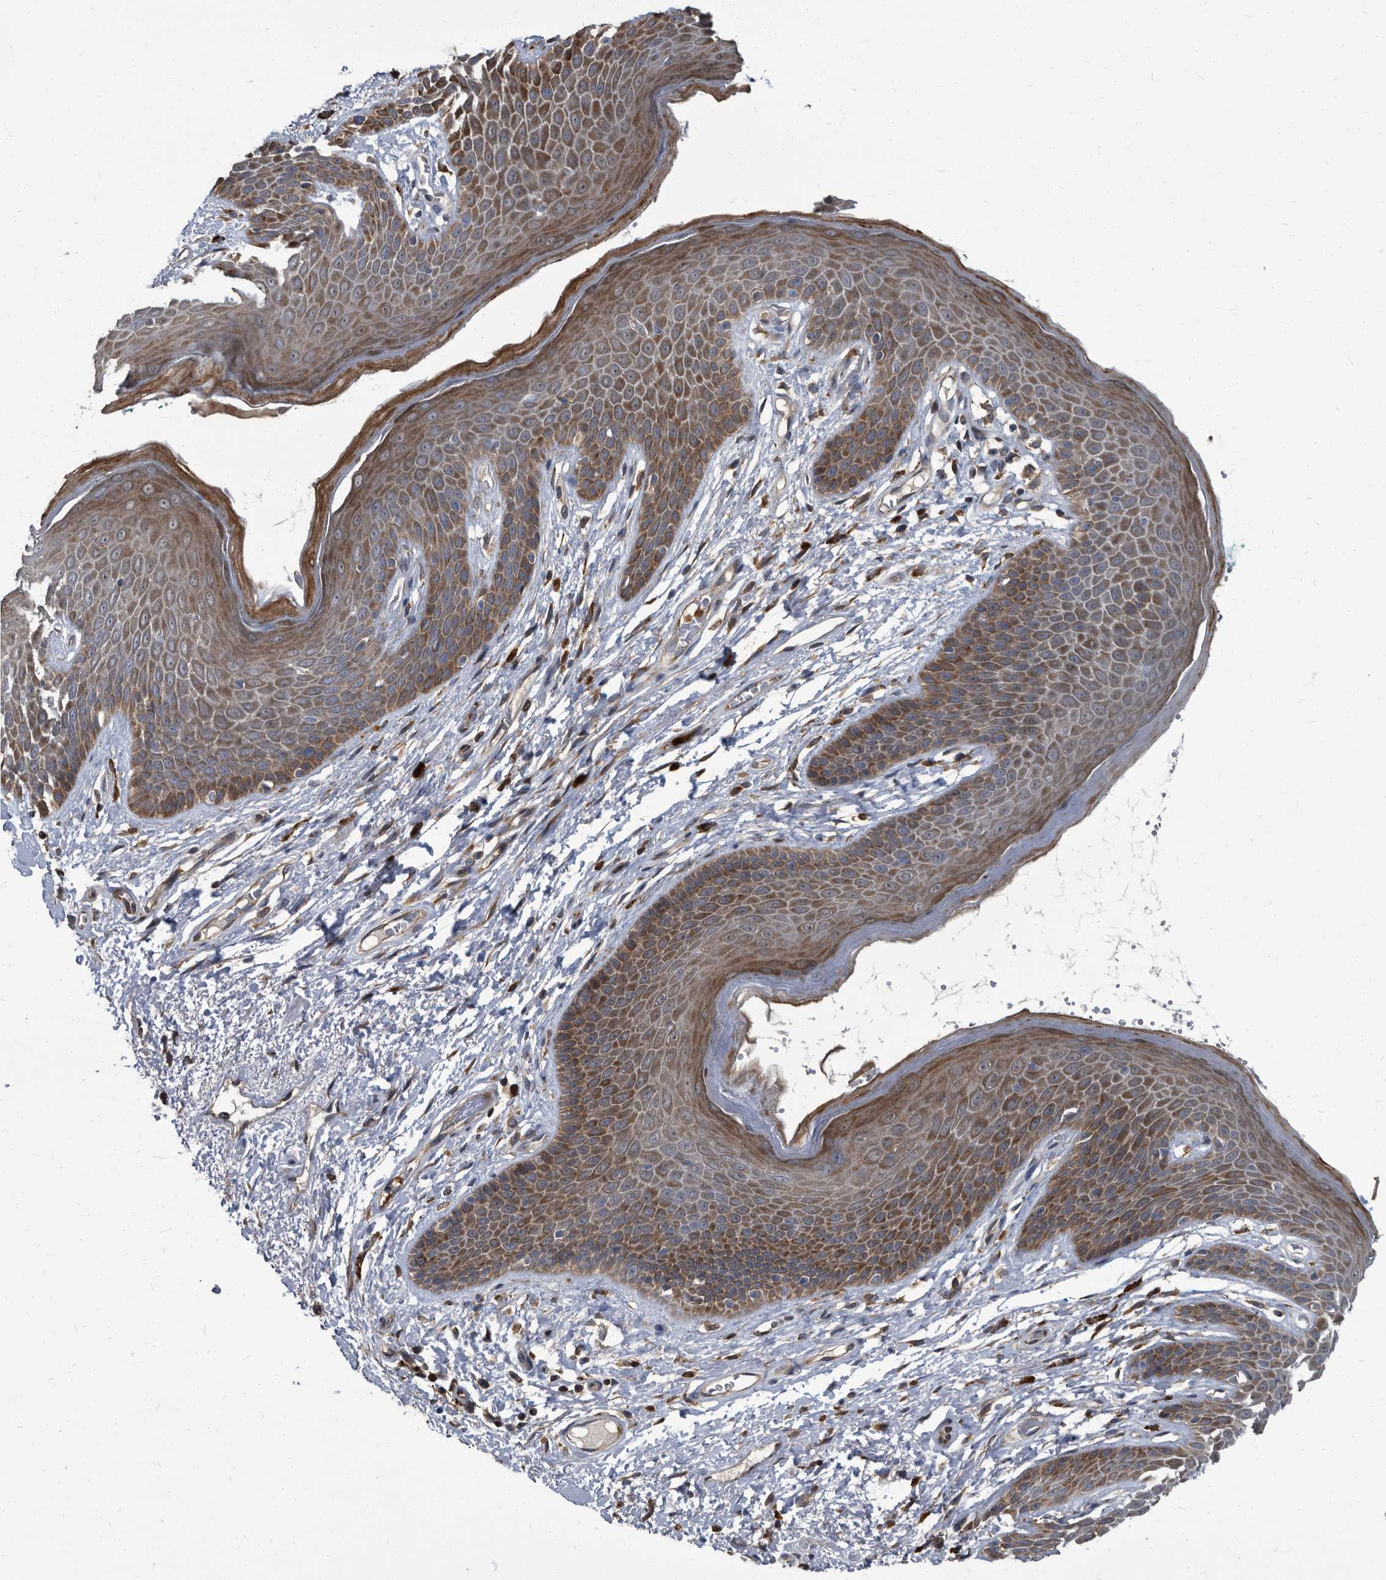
{"staining": {"intensity": "moderate", "quantity": ">75%", "location": "cytoplasmic/membranous"}, "tissue": "skin", "cell_type": "Epidermal cells", "image_type": "normal", "snomed": [{"axis": "morphology", "description": "Normal tissue, NOS"}, {"axis": "topography", "description": "Anal"}], "caption": "Human skin stained with a brown dye shows moderate cytoplasmic/membranous positive positivity in approximately >75% of epidermal cells.", "gene": "CDV3", "patient": {"sex": "male", "age": 74}}